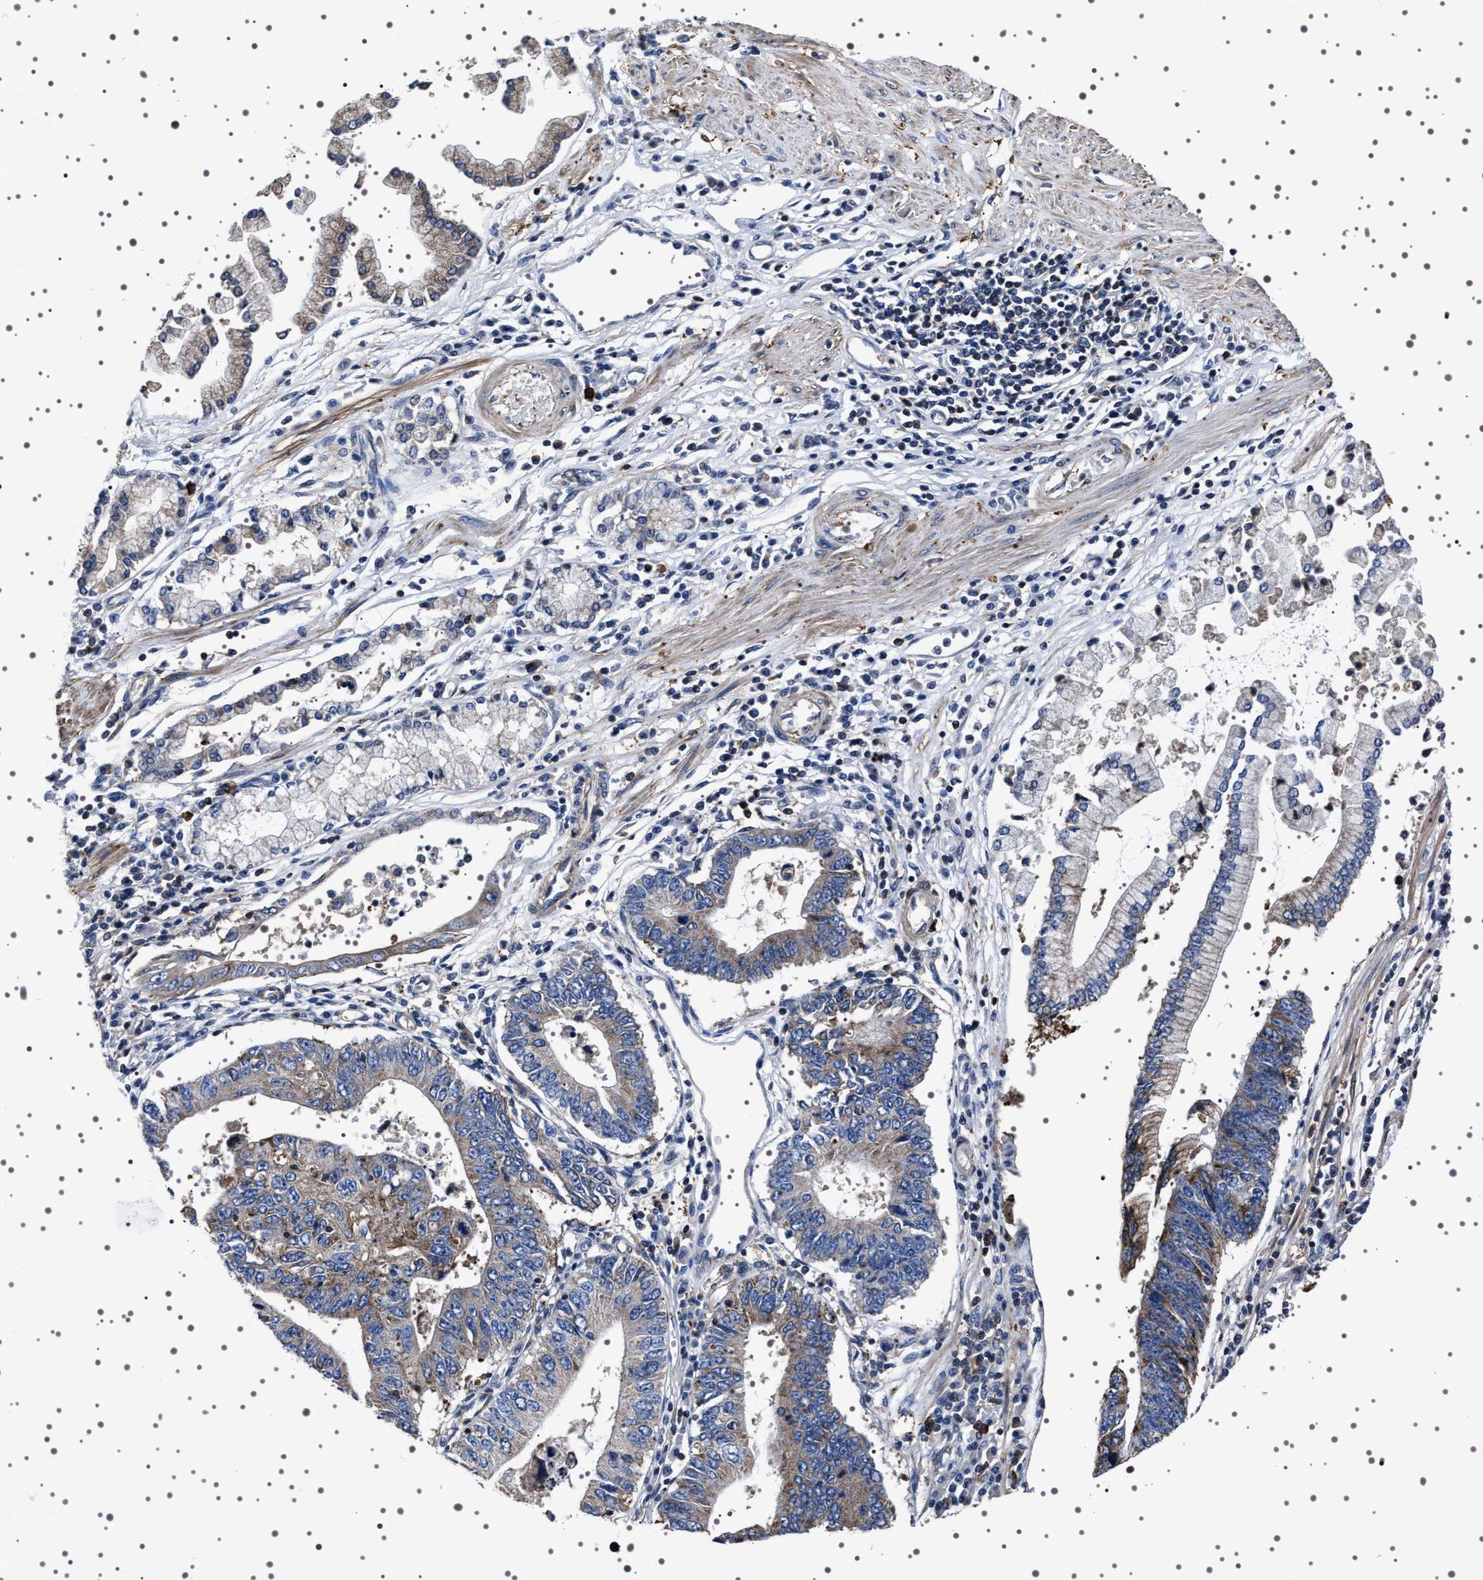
{"staining": {"intensity": "moderate", "quantity": ">75%", "location": "cytoplasmic/membranous"}, "tissue": "stomach cancer", "cell_type": "Tumor cells", "image_type": "cancer", "snomed": [{"axis": "morphology", "description": "Adenocarcinoma, NOS"}, {"axis": "topography", "description": "Stomach"}], "caption": "Adenocarcinoma (stomach) stained with DAB (3,3'-diaminobenzidine) immunohistochemistry reveals medium levels of moderate cytoplasmic/membranous positivity in about >75% of tumor cells. (Brightfield microscopy of DAB IHC at high magnification).", "gene": "WDR1", "patient": {"sex": "male", "age": 59}}